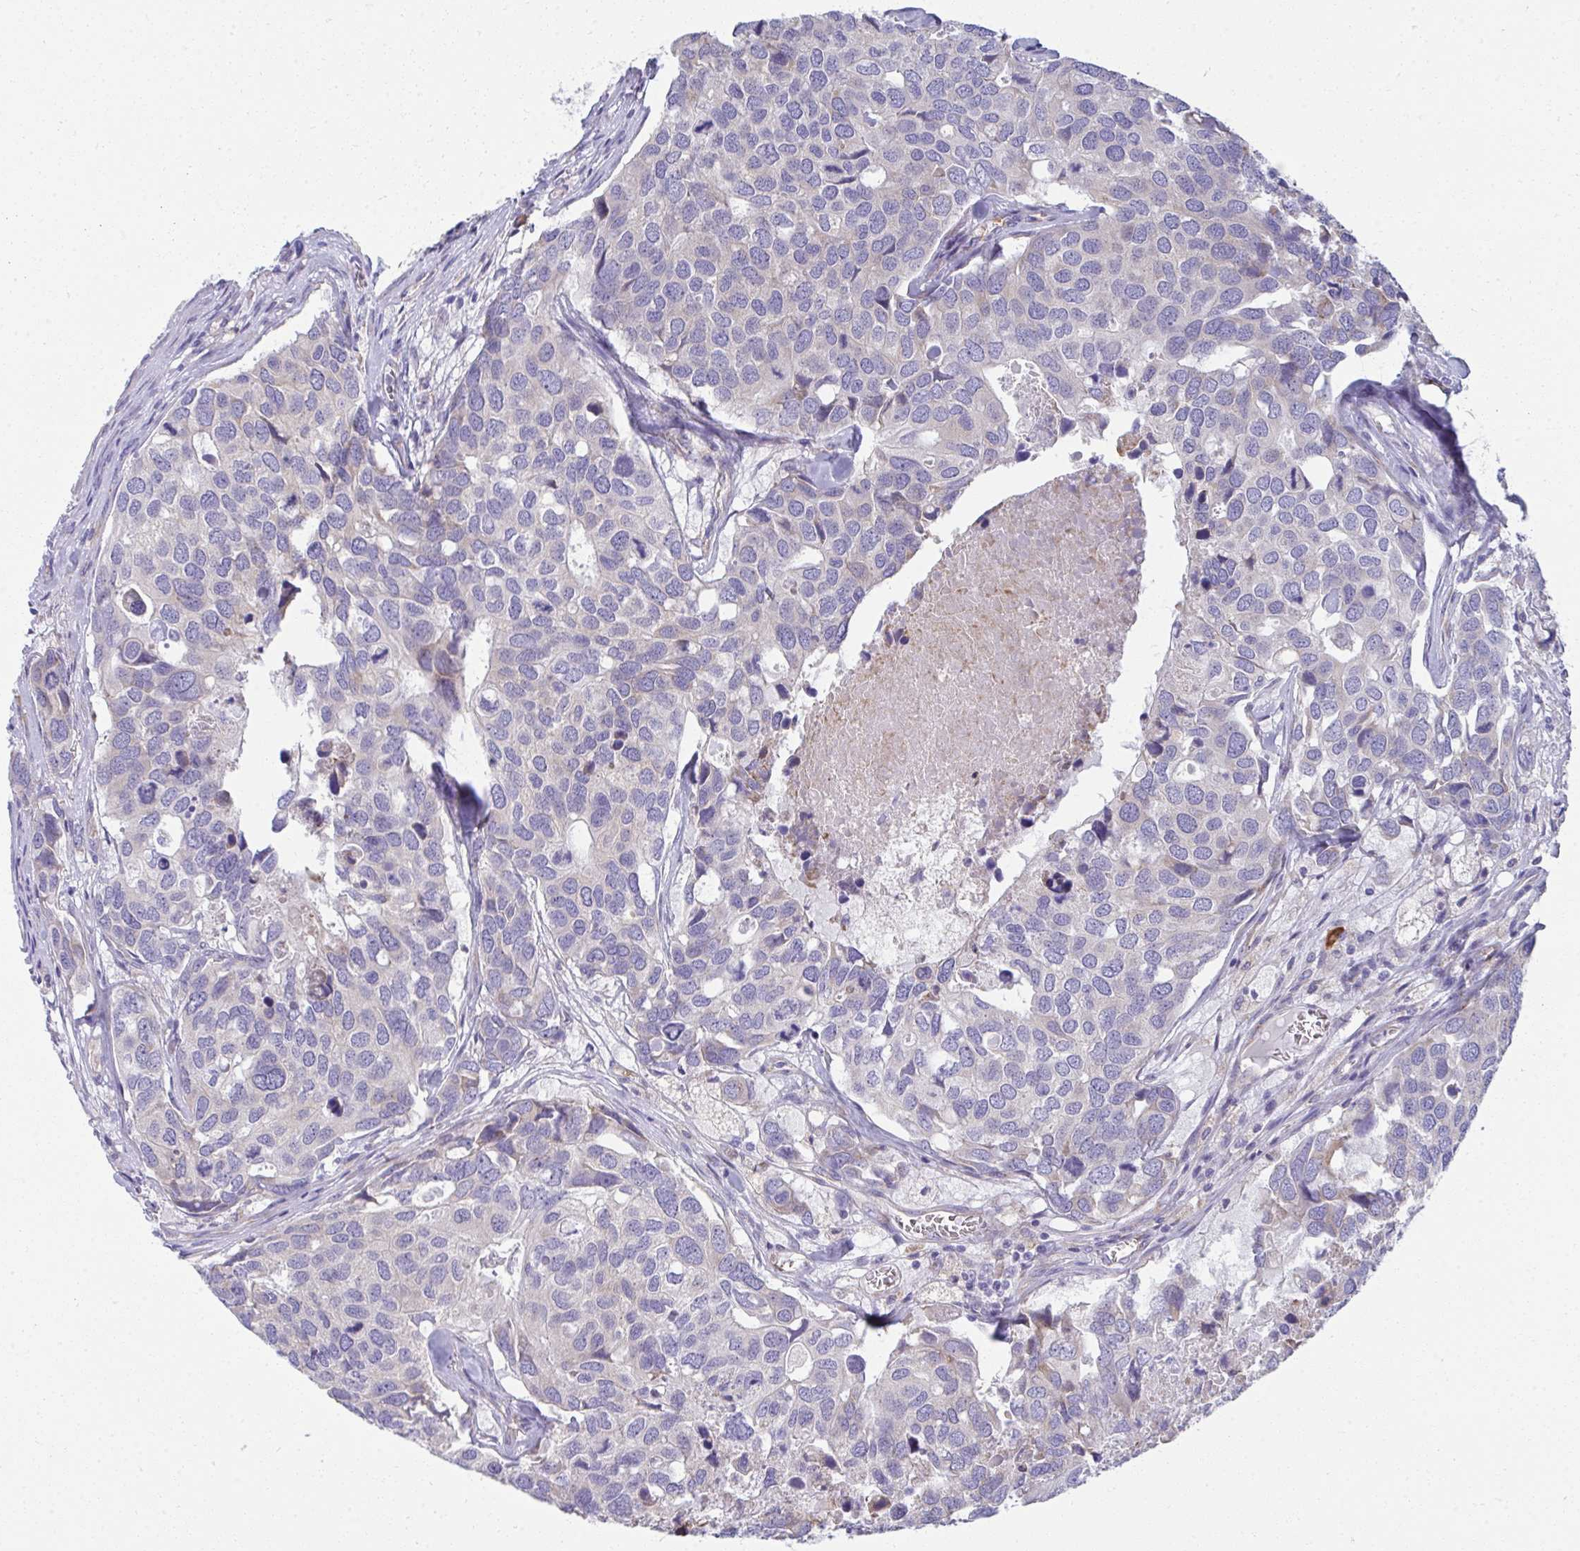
{"staining": {"intensity": "negative", "quantity": "none", "location": "none"}, "tissue": "breast cancer", "cell_type": "Tumor cells", "image_type": "cancer", "snomed": [{"axis": "morphology", "description": "Duct carcinoma"}, {"axis": "topography", "description": "Breast"}], "caption": "A micrograph of human breast cancer is negative for staining in tumor cells.", "gene": "FASLG", "patient": {"sex": "female", "age": 83}}